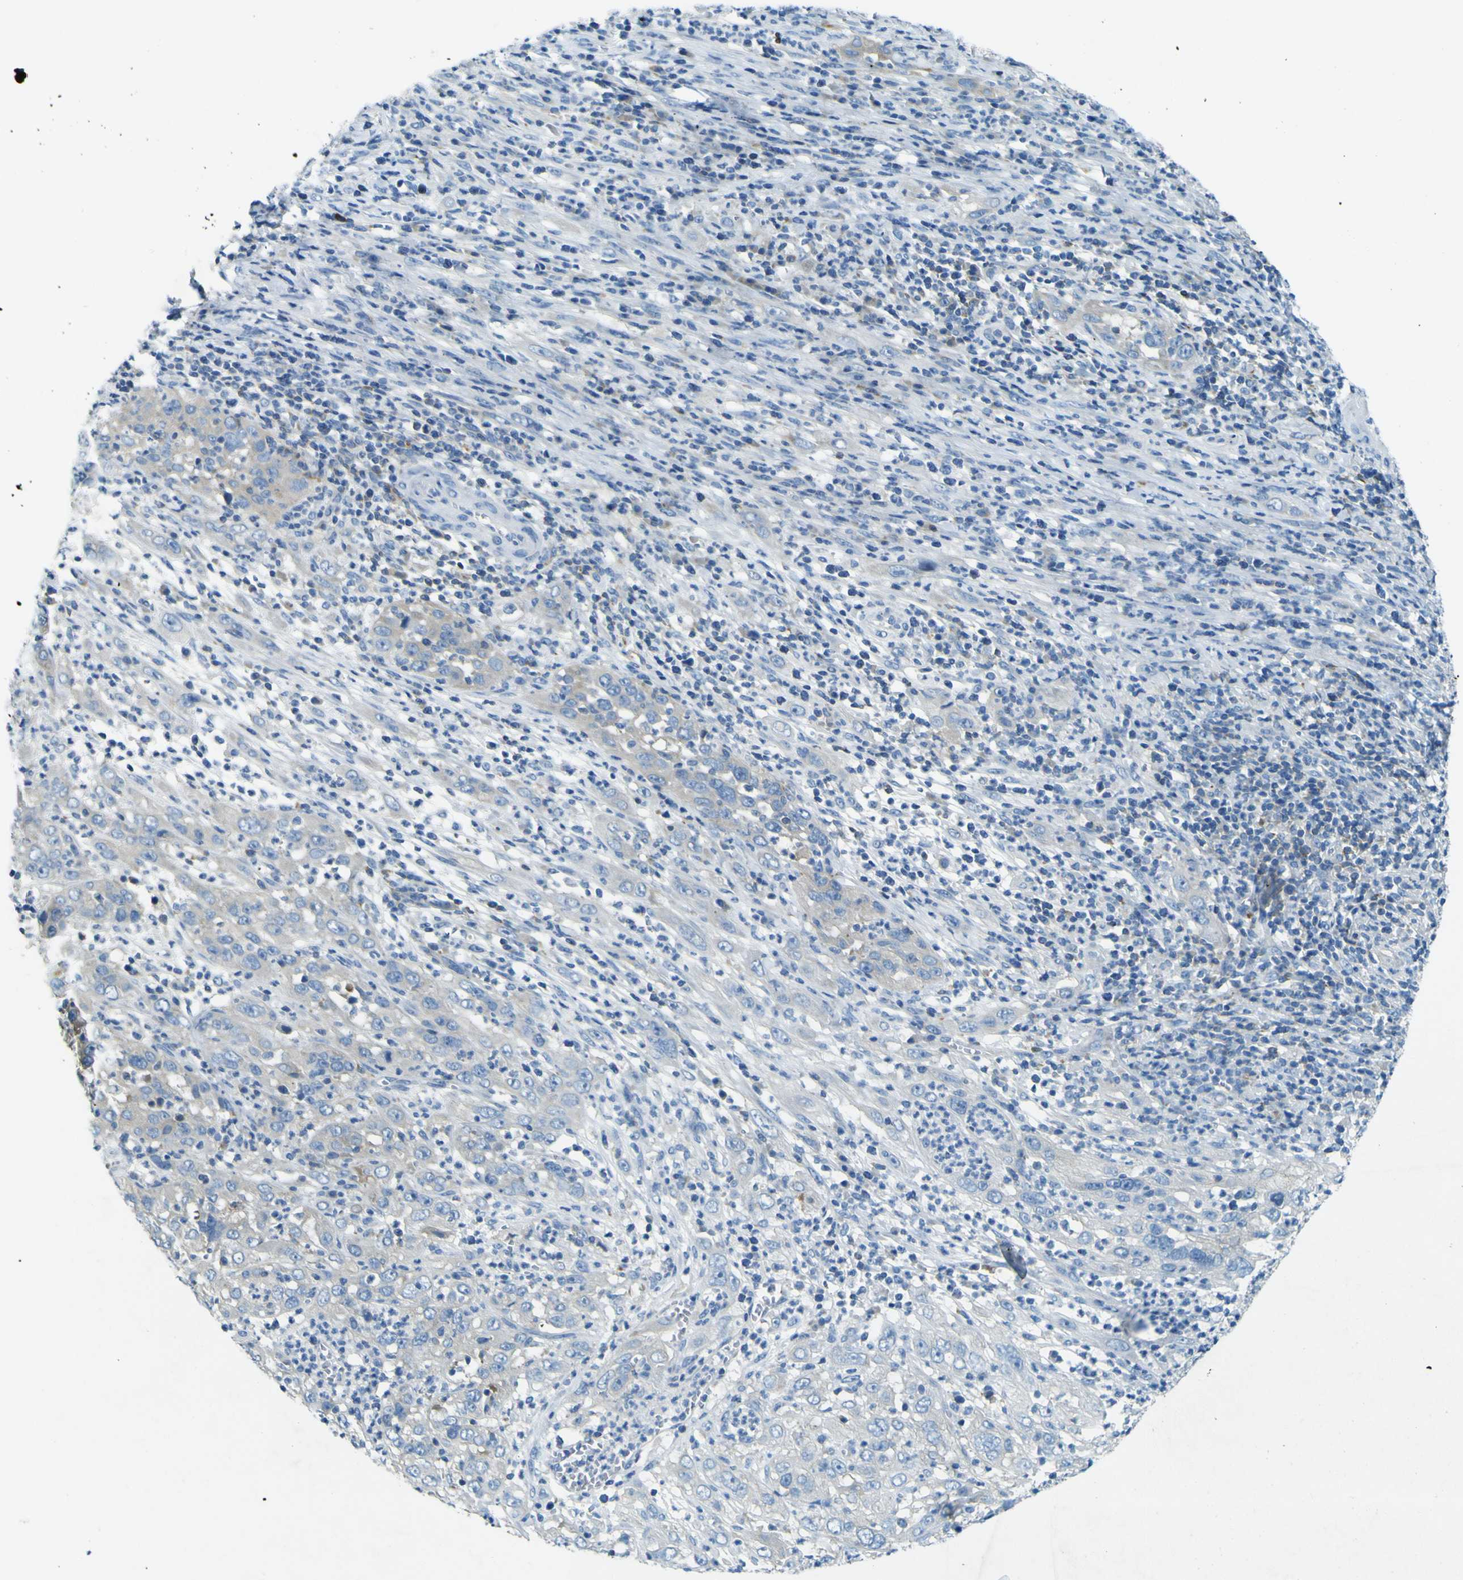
{"staining": {"intensity": "moderate", "quantity": ">75%", "location": "cytoplasmic/membranous"}, "tissue": "cervical cancer", "cell_type": "Tumor cells", "image_type": "cancer", "snomed": [{"axis": "morphology", "description": "Squamous cell carcinoma, NOS"}, {"axis": "topography", "description": "Cervix"}], "caption": "About >75% of tumor cells in squamous cell carcinoma (cervical) exhibit moderate cytoplasmic/membranous protein positivity as visualized by brown immunohistochemical staining.", "gene": "SORCS1", "patient": {"sex": "female", "age": 32}}